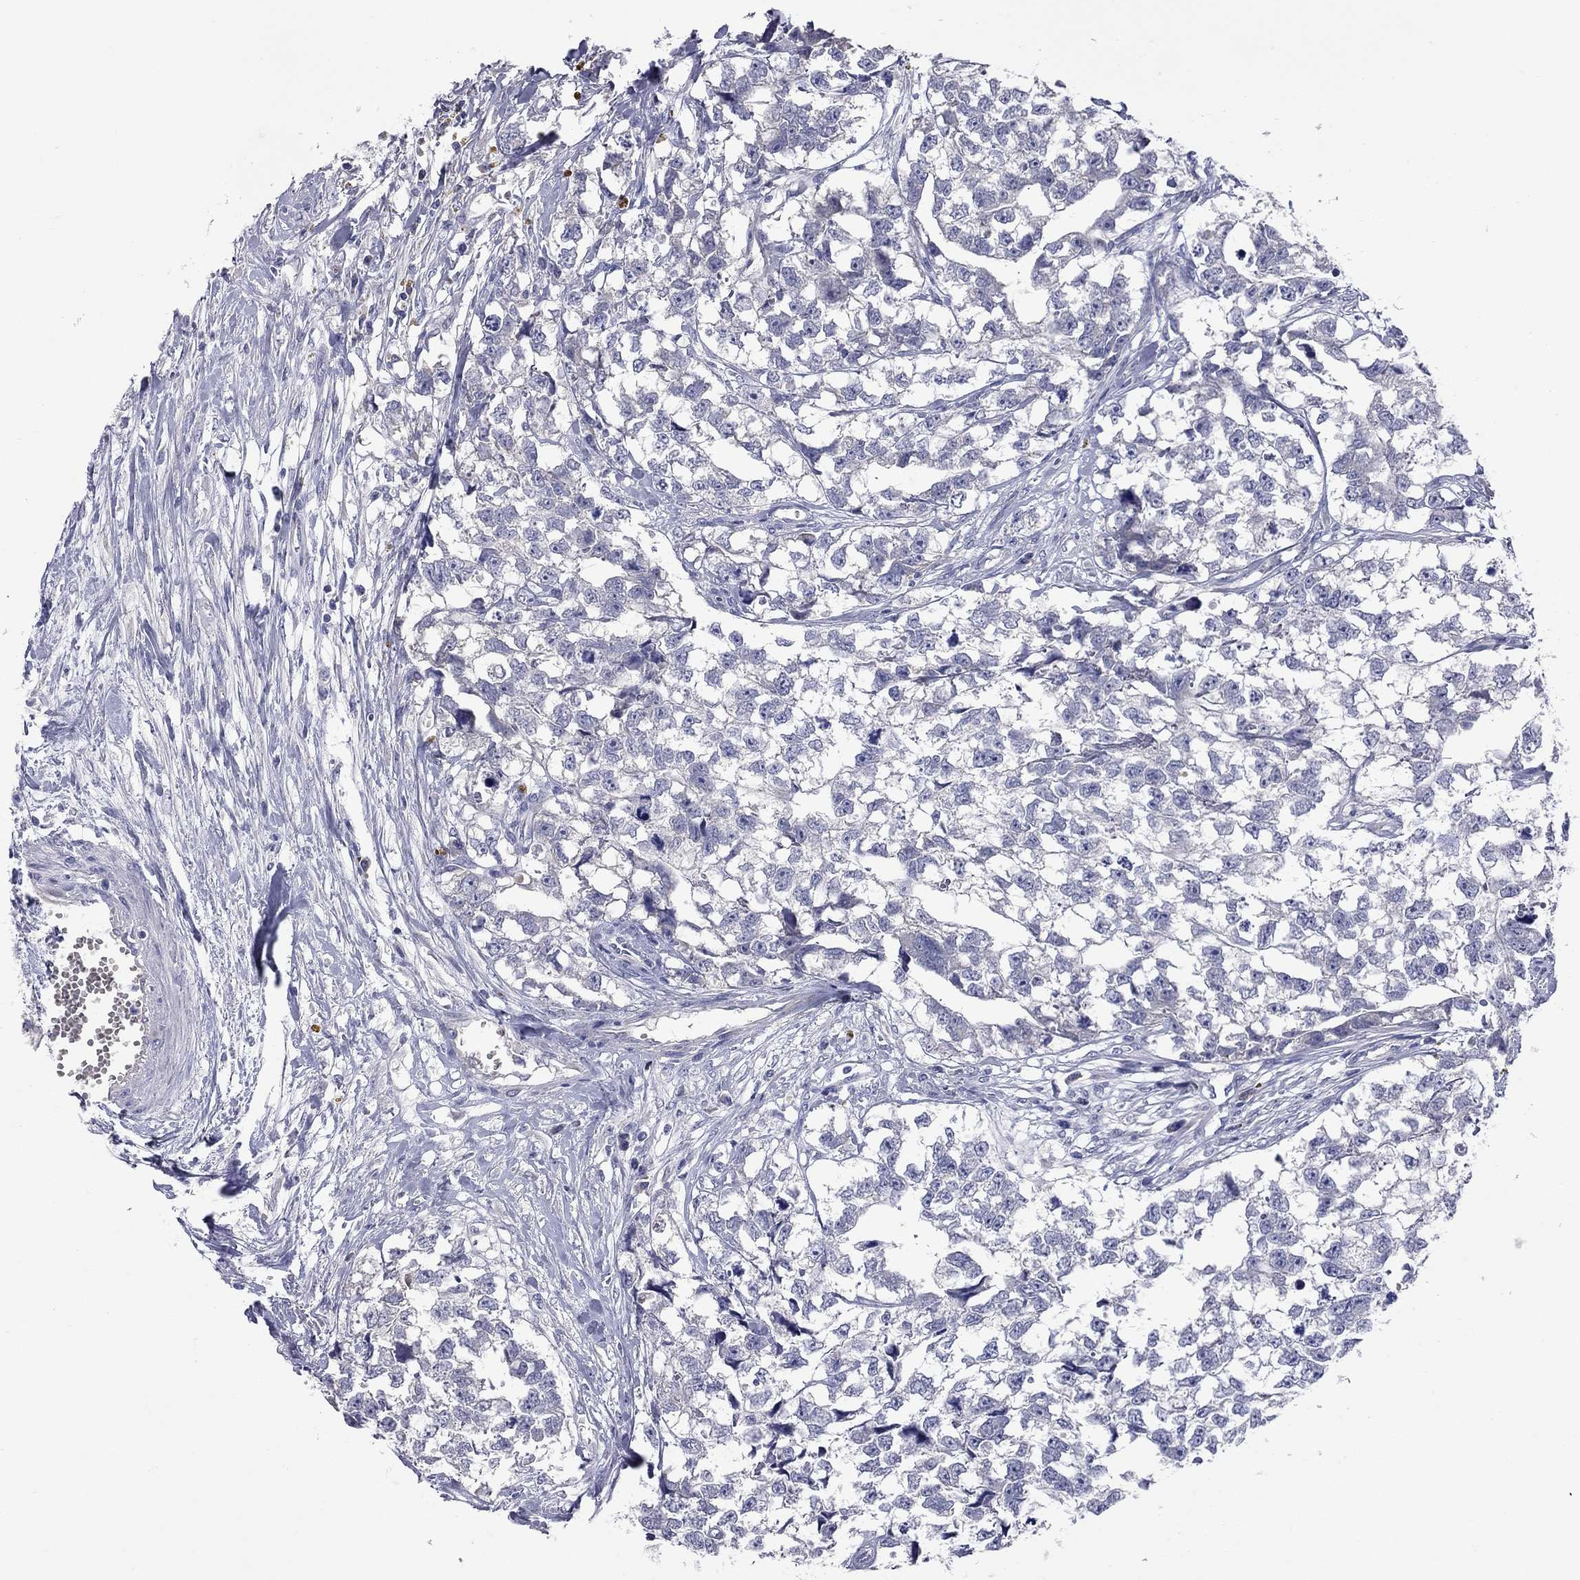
{"staining": {"intensity": "negative", "quantity": "none", "location": "none"}, "tissue": "testis cancer", "cell_type": "Tumor cells", "image_type": "cancer", "snomed": [{"axis": "morphology", "description": "Carcinoma, Embryonal, NOS"}, {"axis": "morphology", "description": "Teratoma, malignant, NOS"}, {"axis": "topography", "description": "Testis"}], "caption": "High power microscopy histopathology image of an IHC histopathology image of testis cancer (malignant teratoma), revealing no significant expression in tumor cells.", "gene": "UNC119B", "patient": {"sex": "male", "age": 44}}